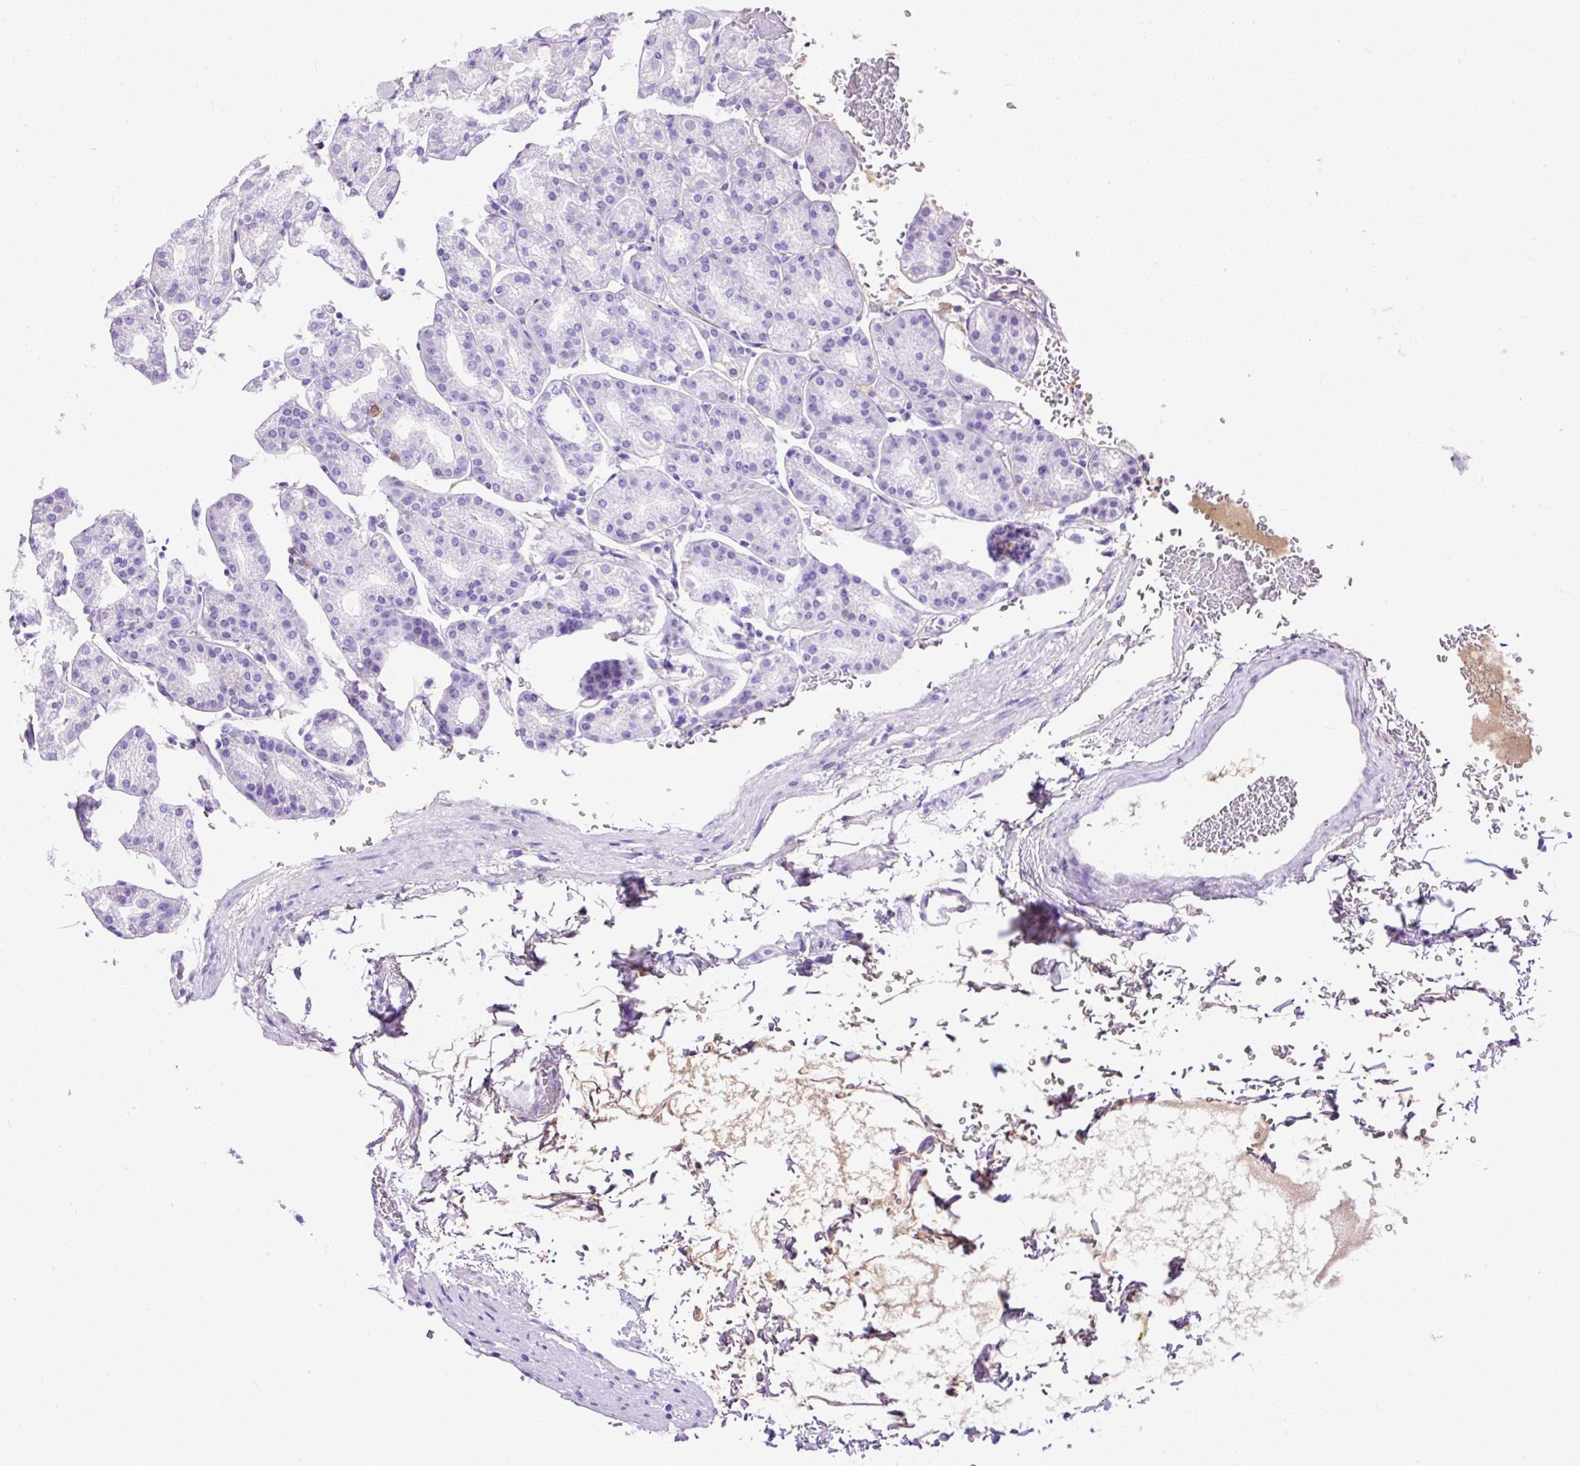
{"staining": {"intensity": "negative", "quantity": "none", "location": "none"}, "tissue": "stomach", "cell_type": "Glandular cells", "image_type": "normal", "snomed": [{"axis": "morphology", "description": "Normal tissue, NOS"}, {"axis": "topography", "description": "Stomach, upper"}], "caption": "Unremarkable stomach was stained to show a protein in brown. There is no significant expression in glandular cells. Brightfield microscopy of immunohistochemistry stained with DAB (3,3'-diaminobenzidine) (brown) and hematoxylin (blue), captured at high magnification.", "gene": "CLEC3B", "patient": {"sex": "female", "age": 81}}